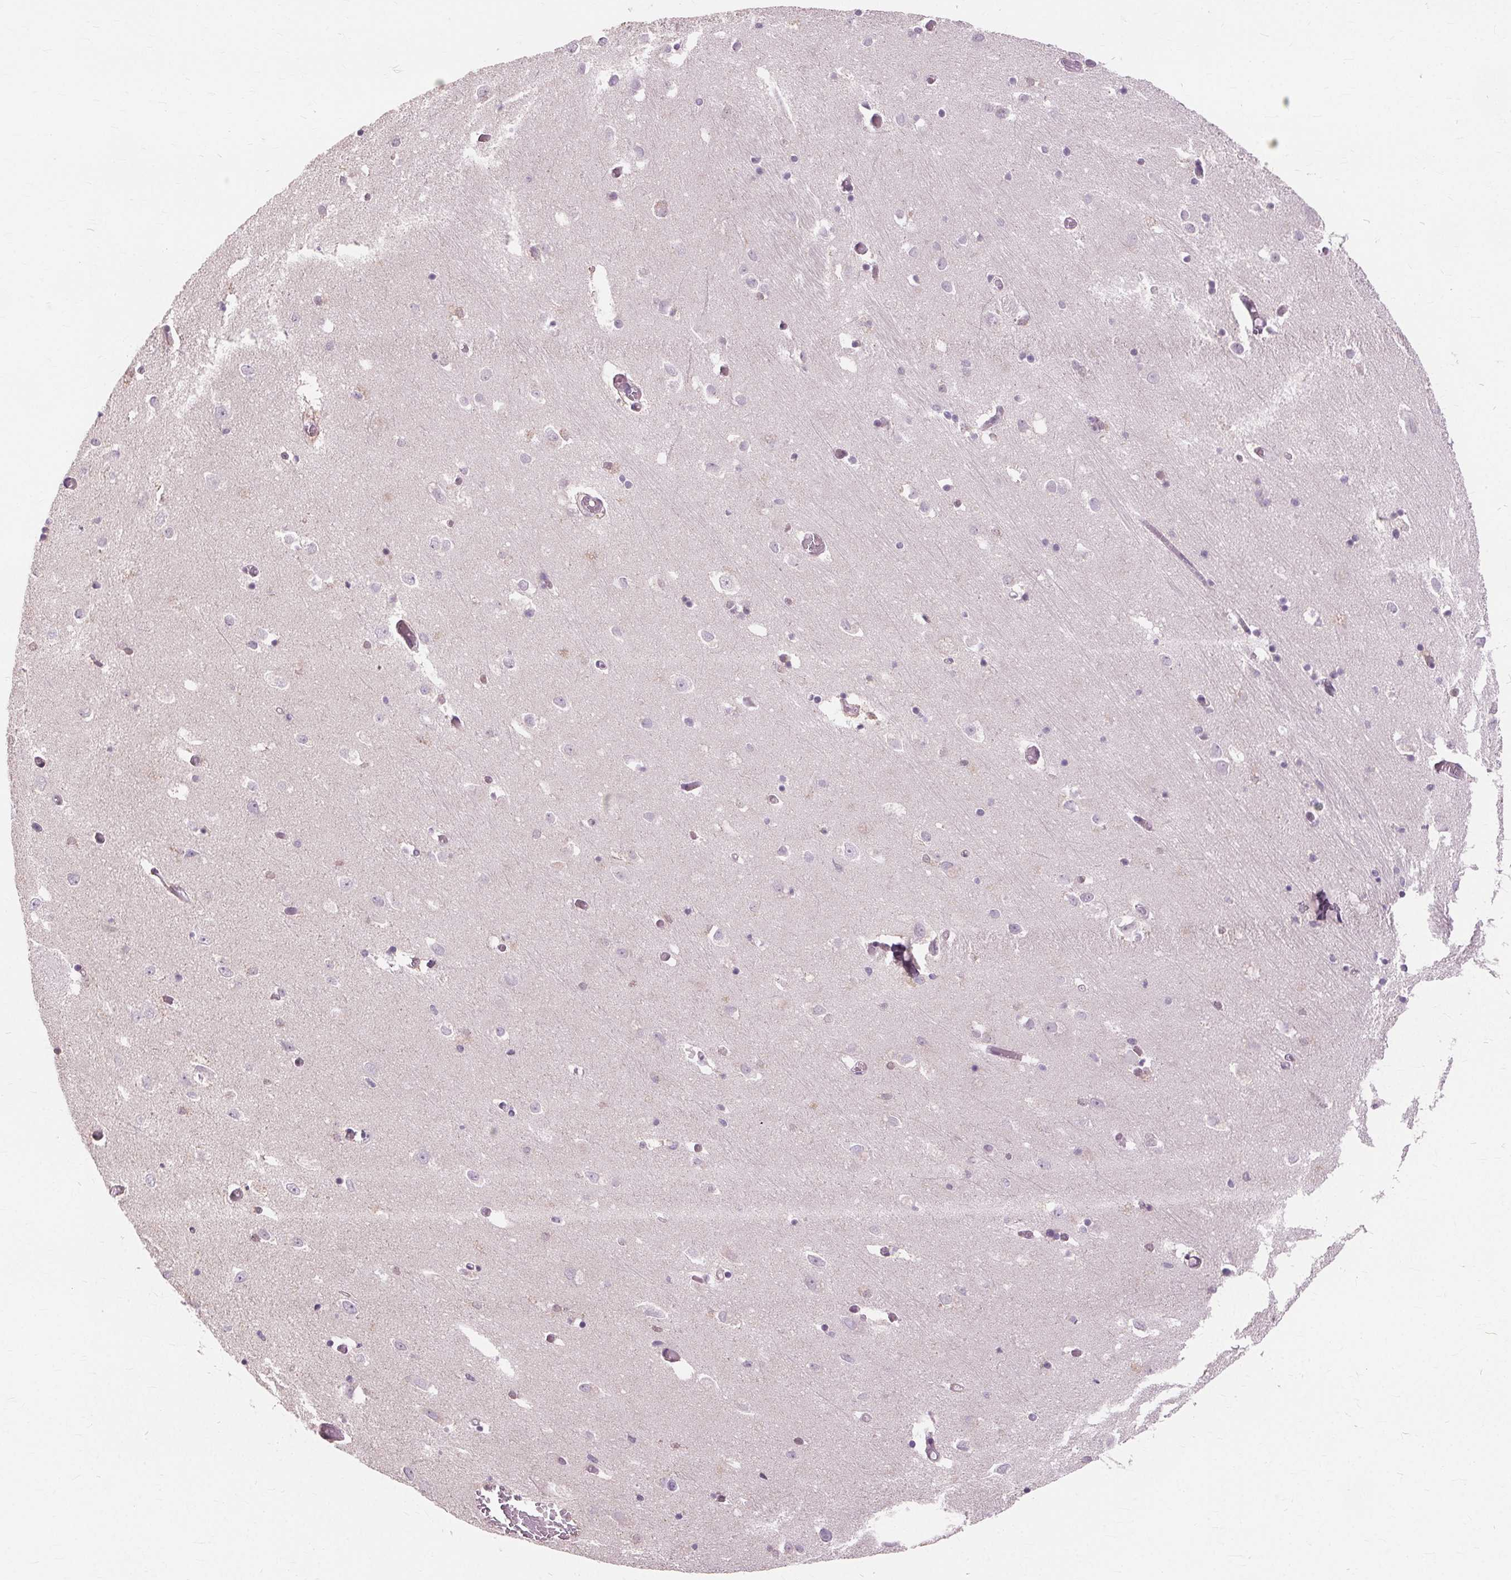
{"staining": {"intensity": "negative", "quantity": "none", "location": "none"}, "tissue": "caudate", "cell_type": "Glial cells", "image_type": "normal", "snomed": [{"axis": "morphology", "description": "Normal tissue, NOS"}, {"axis": "topography", "description": "Lateral ventricle wall"}, {"axis": "topography", "description": "Hippocampus"}], "caption": "Immunohistochemical staining of normal caudate shows no significant staining in glial cells.", "gene": "SIGLEC6", "patient": {"sex": "female", "age": 63}}